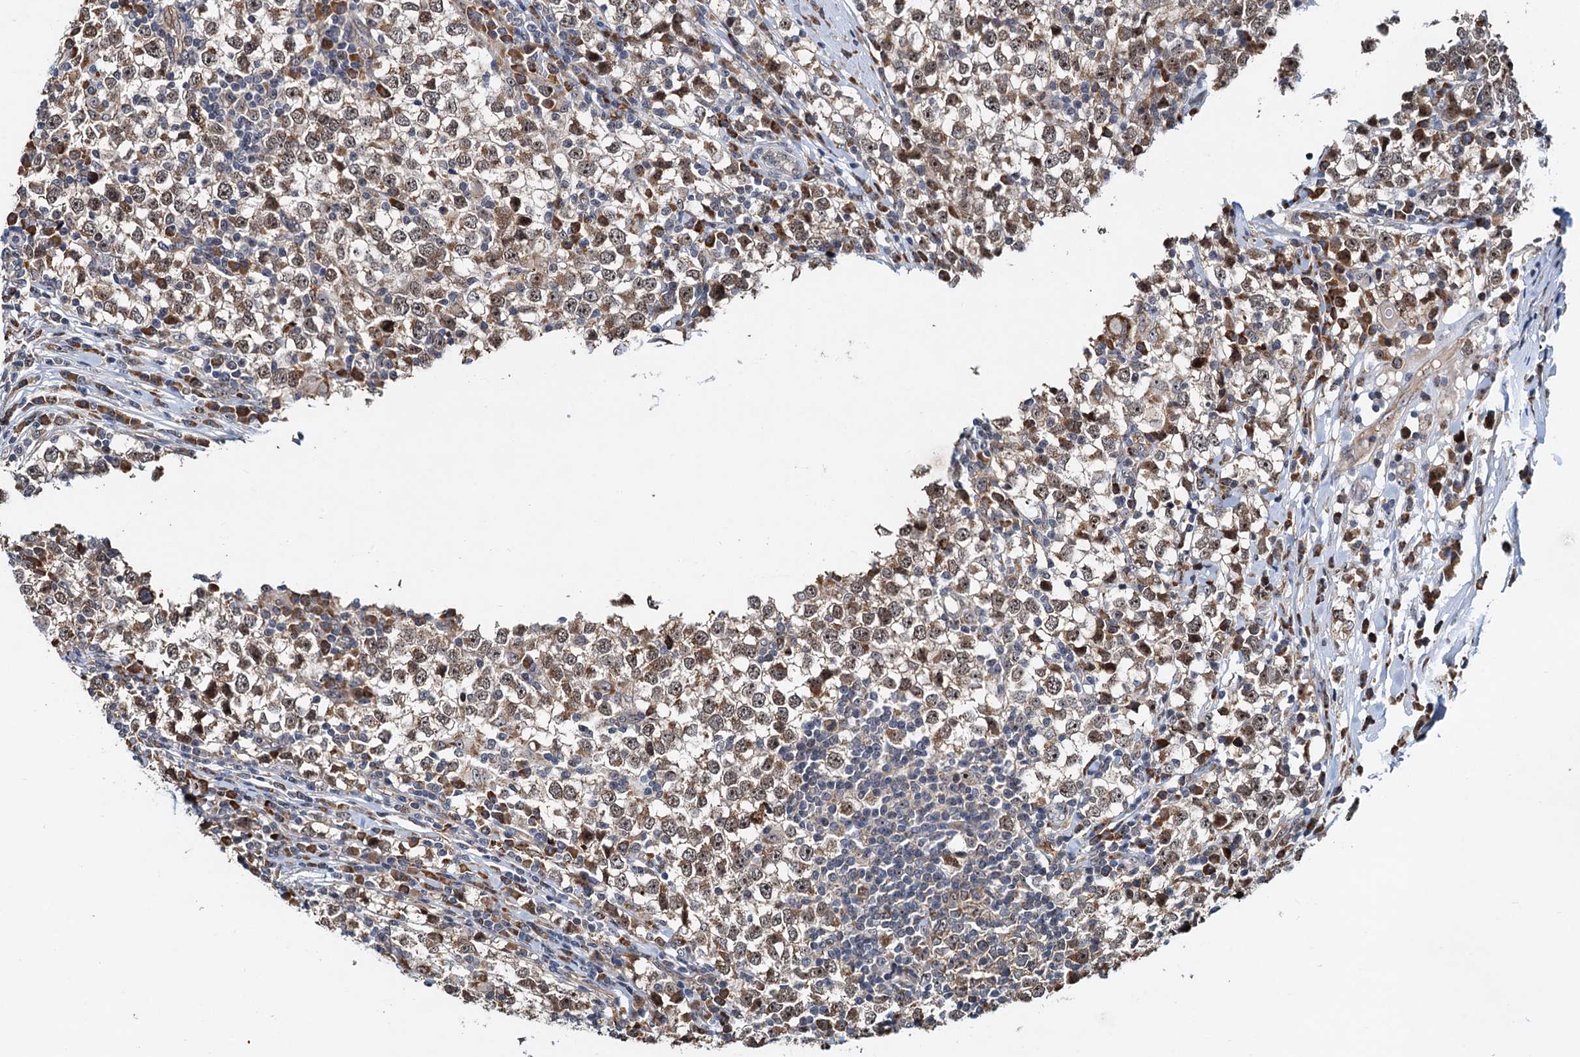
{"staining": {"intensity": "moderate", "quantity": ">75%", "location": "cytoplasmic/membranous,nuclear"}, "tissue": "testis cancer", "cell_type": "Tumor cells", "image_type": "cancer", "snomed": [{"axis": "morphology", "description": "Seminoma, NOS"}, {"axis": "topography", "description": "Testis"}], "caption": "Human seminoma (testis) stained with a protein marker shows moderate staining in tumor cells.", "gene": "DNAJC21", "patient": {"sex": "male", "age": 65}}